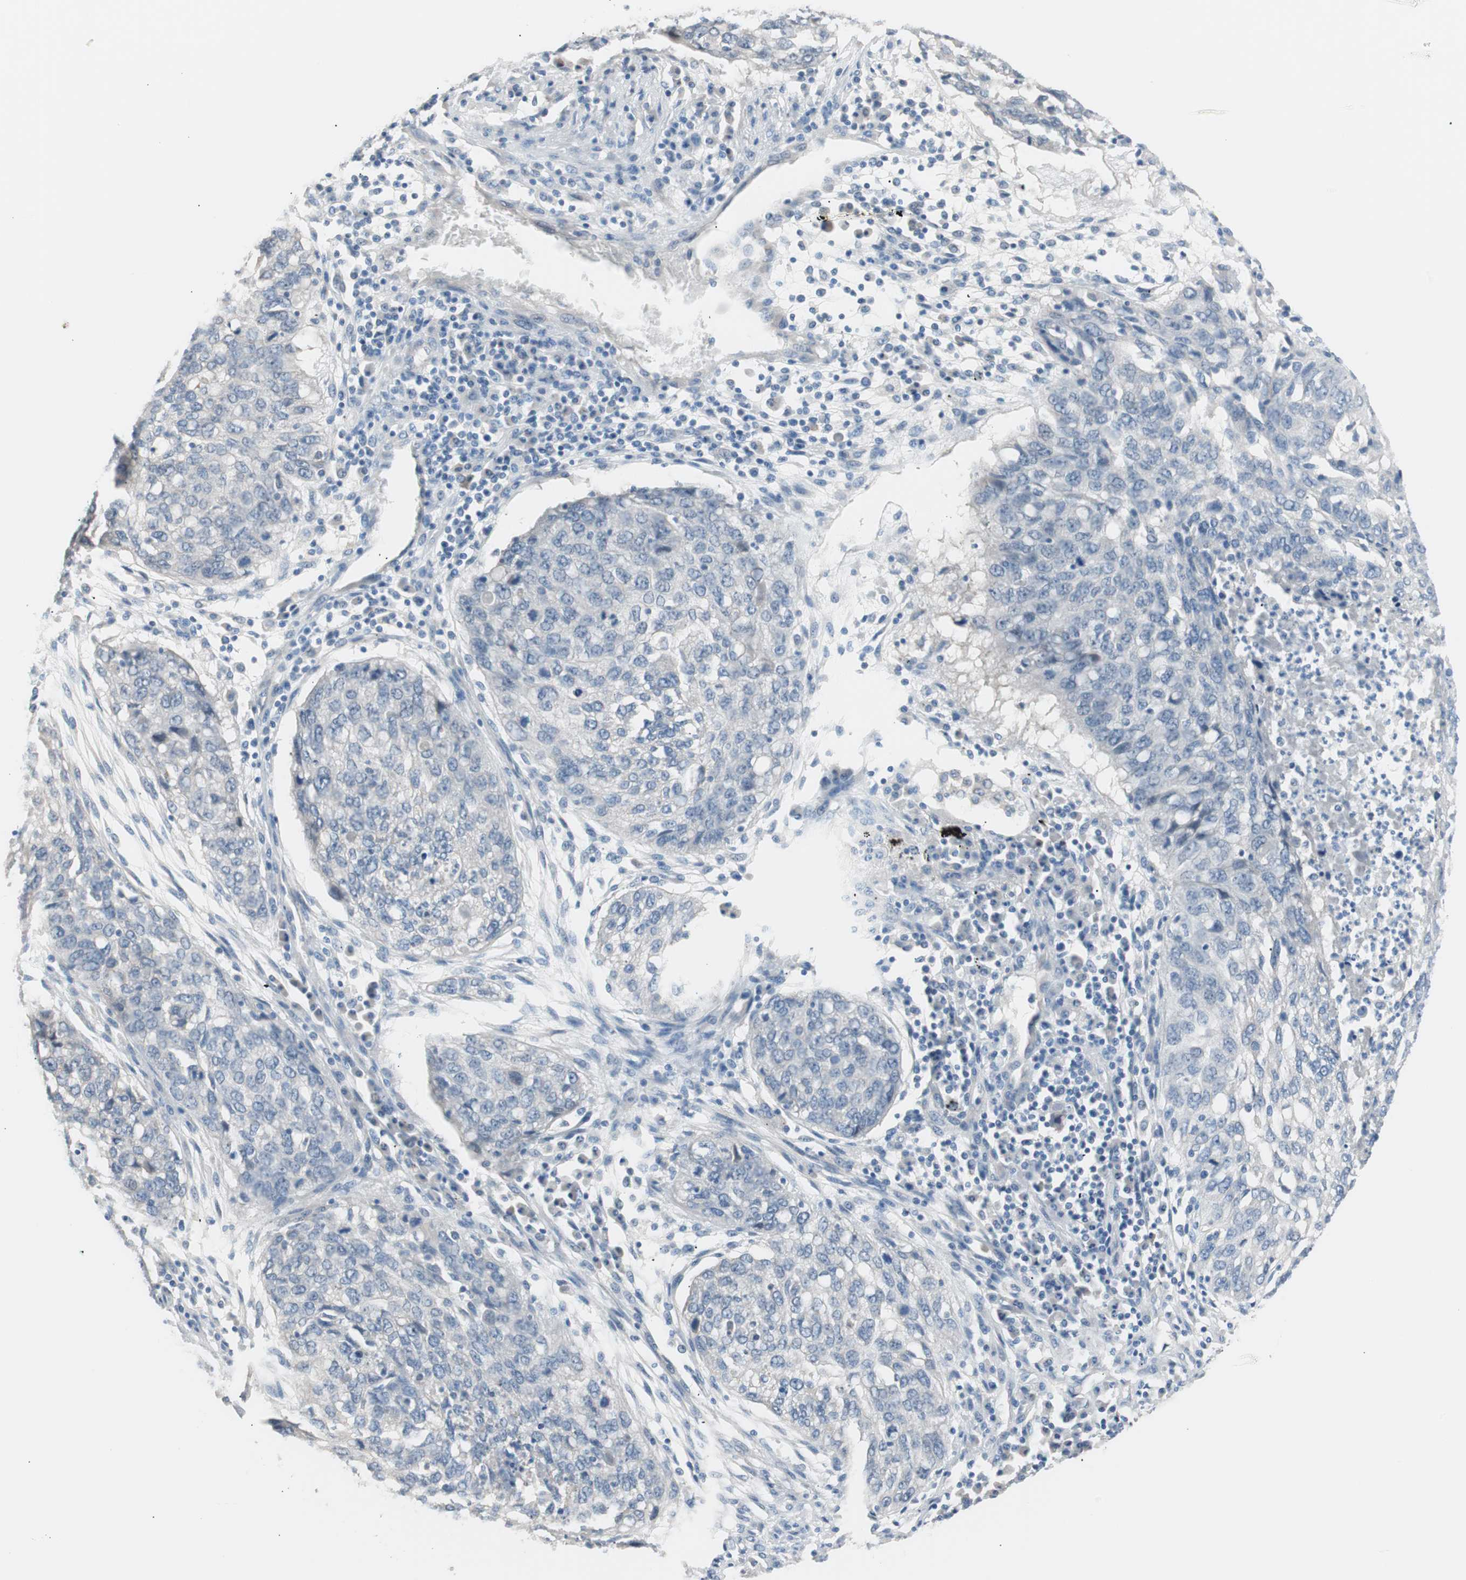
{"staining": {"intensity": "negative", "quantity": "none", "location": "none"}, "tissue": "lung cancer", "cell_type": "Tumor cells", "image_type": "cancer", "snomed": [{"axis": "morphology", "description": "Squamous cell carcinoma, NOS"}, {"axis": "topography", "description": "Lung"}], "caption": "The image demonstrates no significant staining in tumor cells of lung cancer.", "gene": "VIL1", "patient": {"sex": "female", "age": 63}}